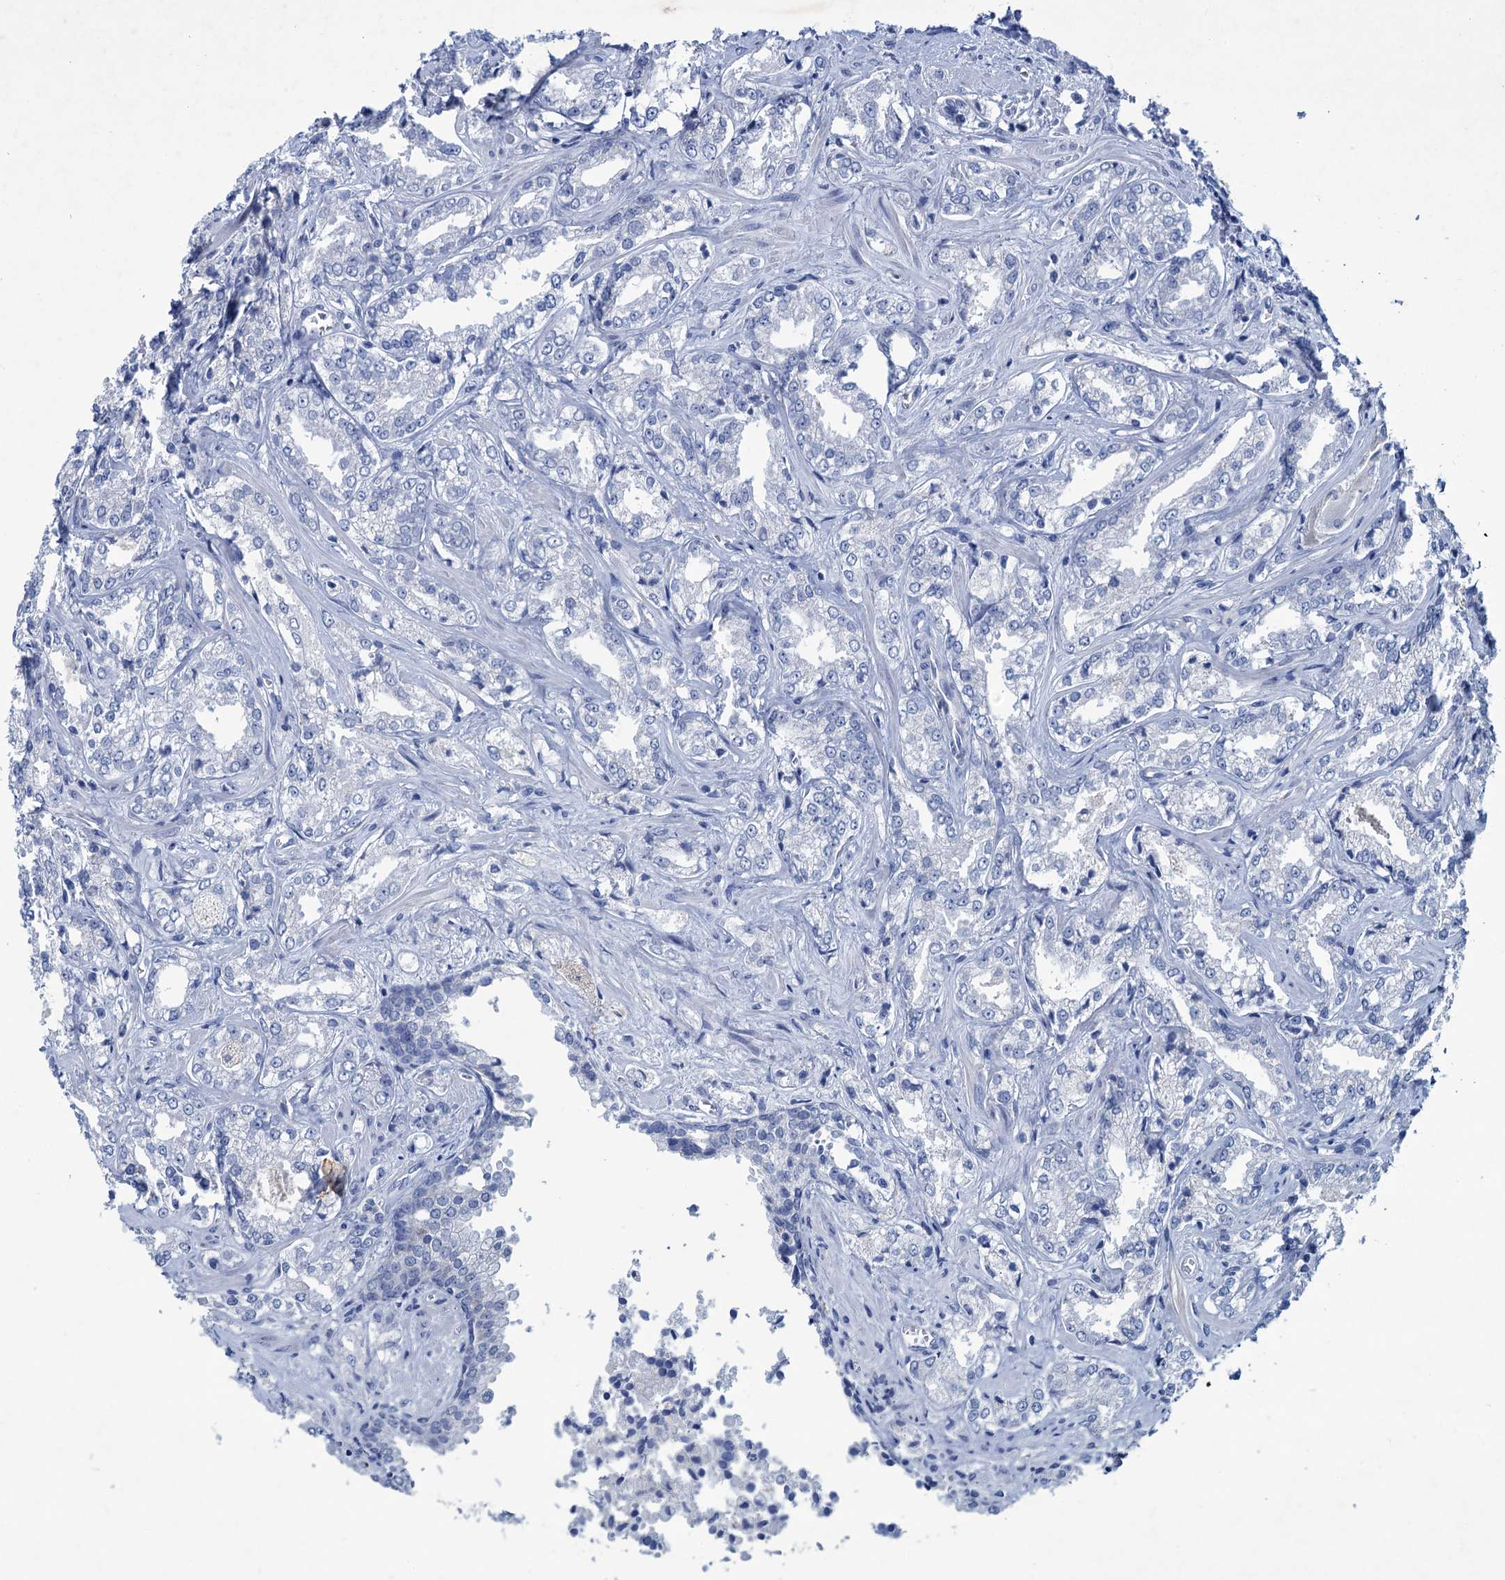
{"staining": {"intensity": "negative", "quantity": "none", "location": "none"}, "tissue": "prostate cancer", "cell_type": "Tumor cells", "image_type": "cancer", "snomed": [{"axis": "morphology", "description": "Adenocarcinoma, Low grade"}, {"axis": "topography", "description": "Prostate"}], "caption": "The immunohistochemistry (IHC) image has no significant staining in tumor cells of adenocarcinoma (low-grade) (prostate) tissue.", "gene": "RTKN2", "patient": {"sex": "male", "age": 47}}